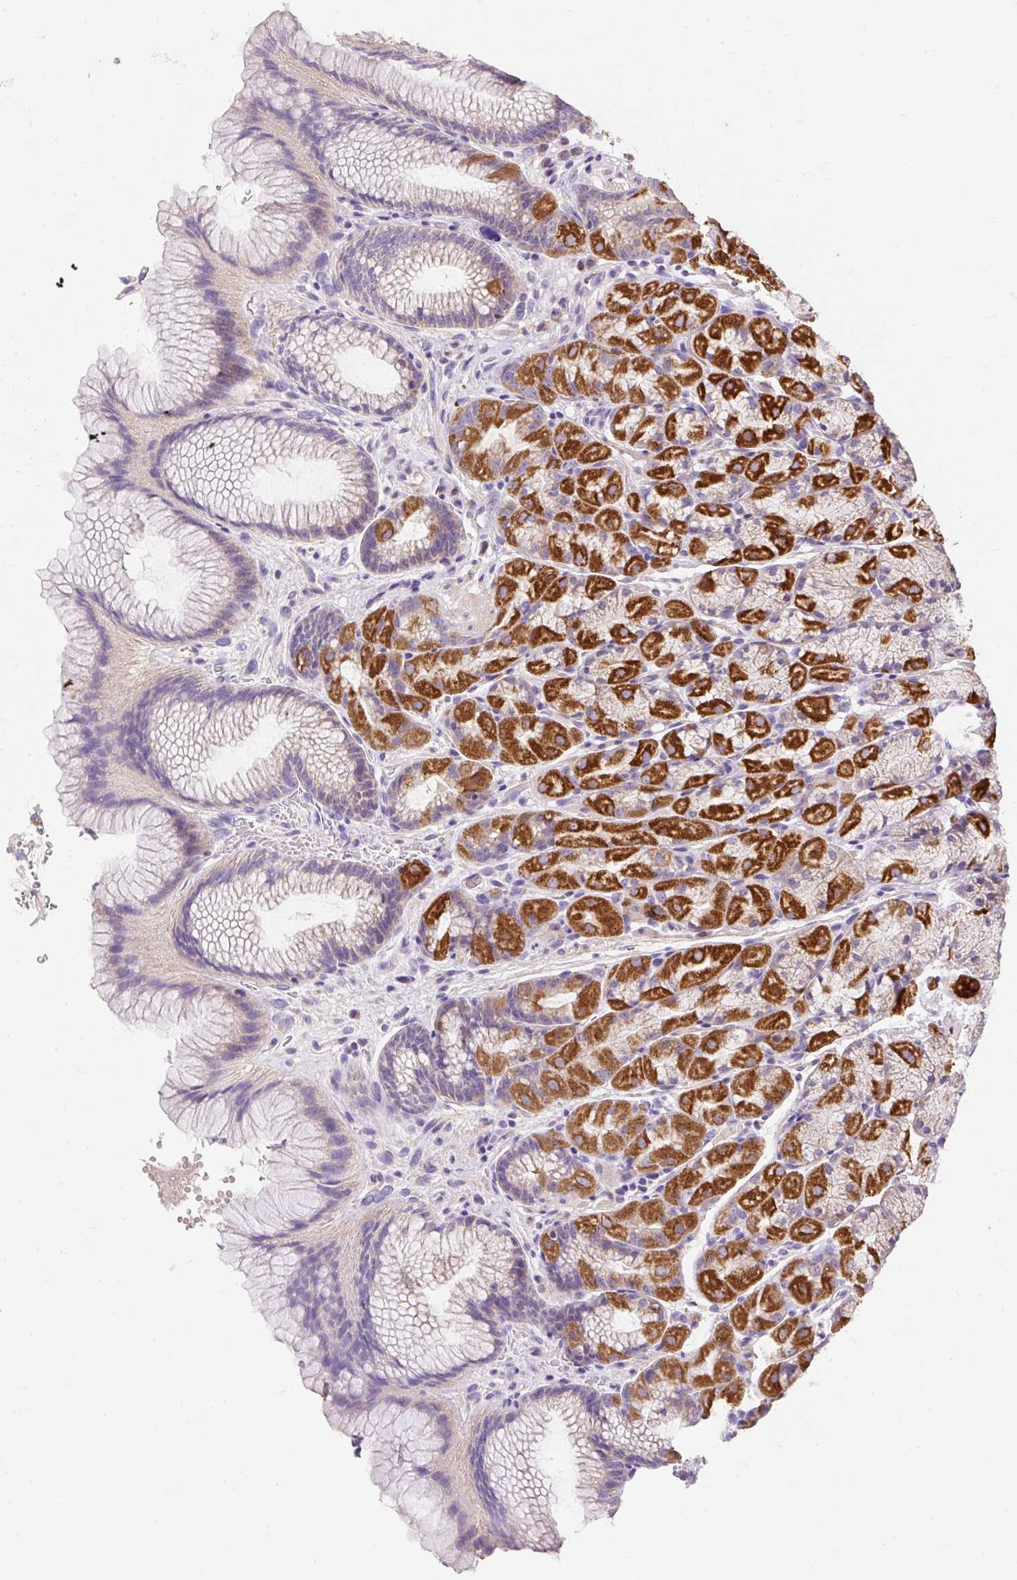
{"staining": {"intensity": "strong", "quantity": "25%-75%", "location": "cytoplasmic/membranous"}, "tissue": "stomach", "cell_type": "Glandular cells", "image_type": "normal", "snomed": [{"axis": "morphology", "description": "Normal tissue, NOS"}, {"axis": "topography", "description": "Stomach"}], "caption": "IHC (DAB (3,3'-diaminobenzidine)) staining of normal stomach reveals strong cytoplasmic/membranous protein expression in approximately 25%-75% of glandular cells. (DAB = brown stain, brightfield microscopy at high magnification).", "gene": "PMAIP1", "patient": {"sex": "male", "age": 63}}